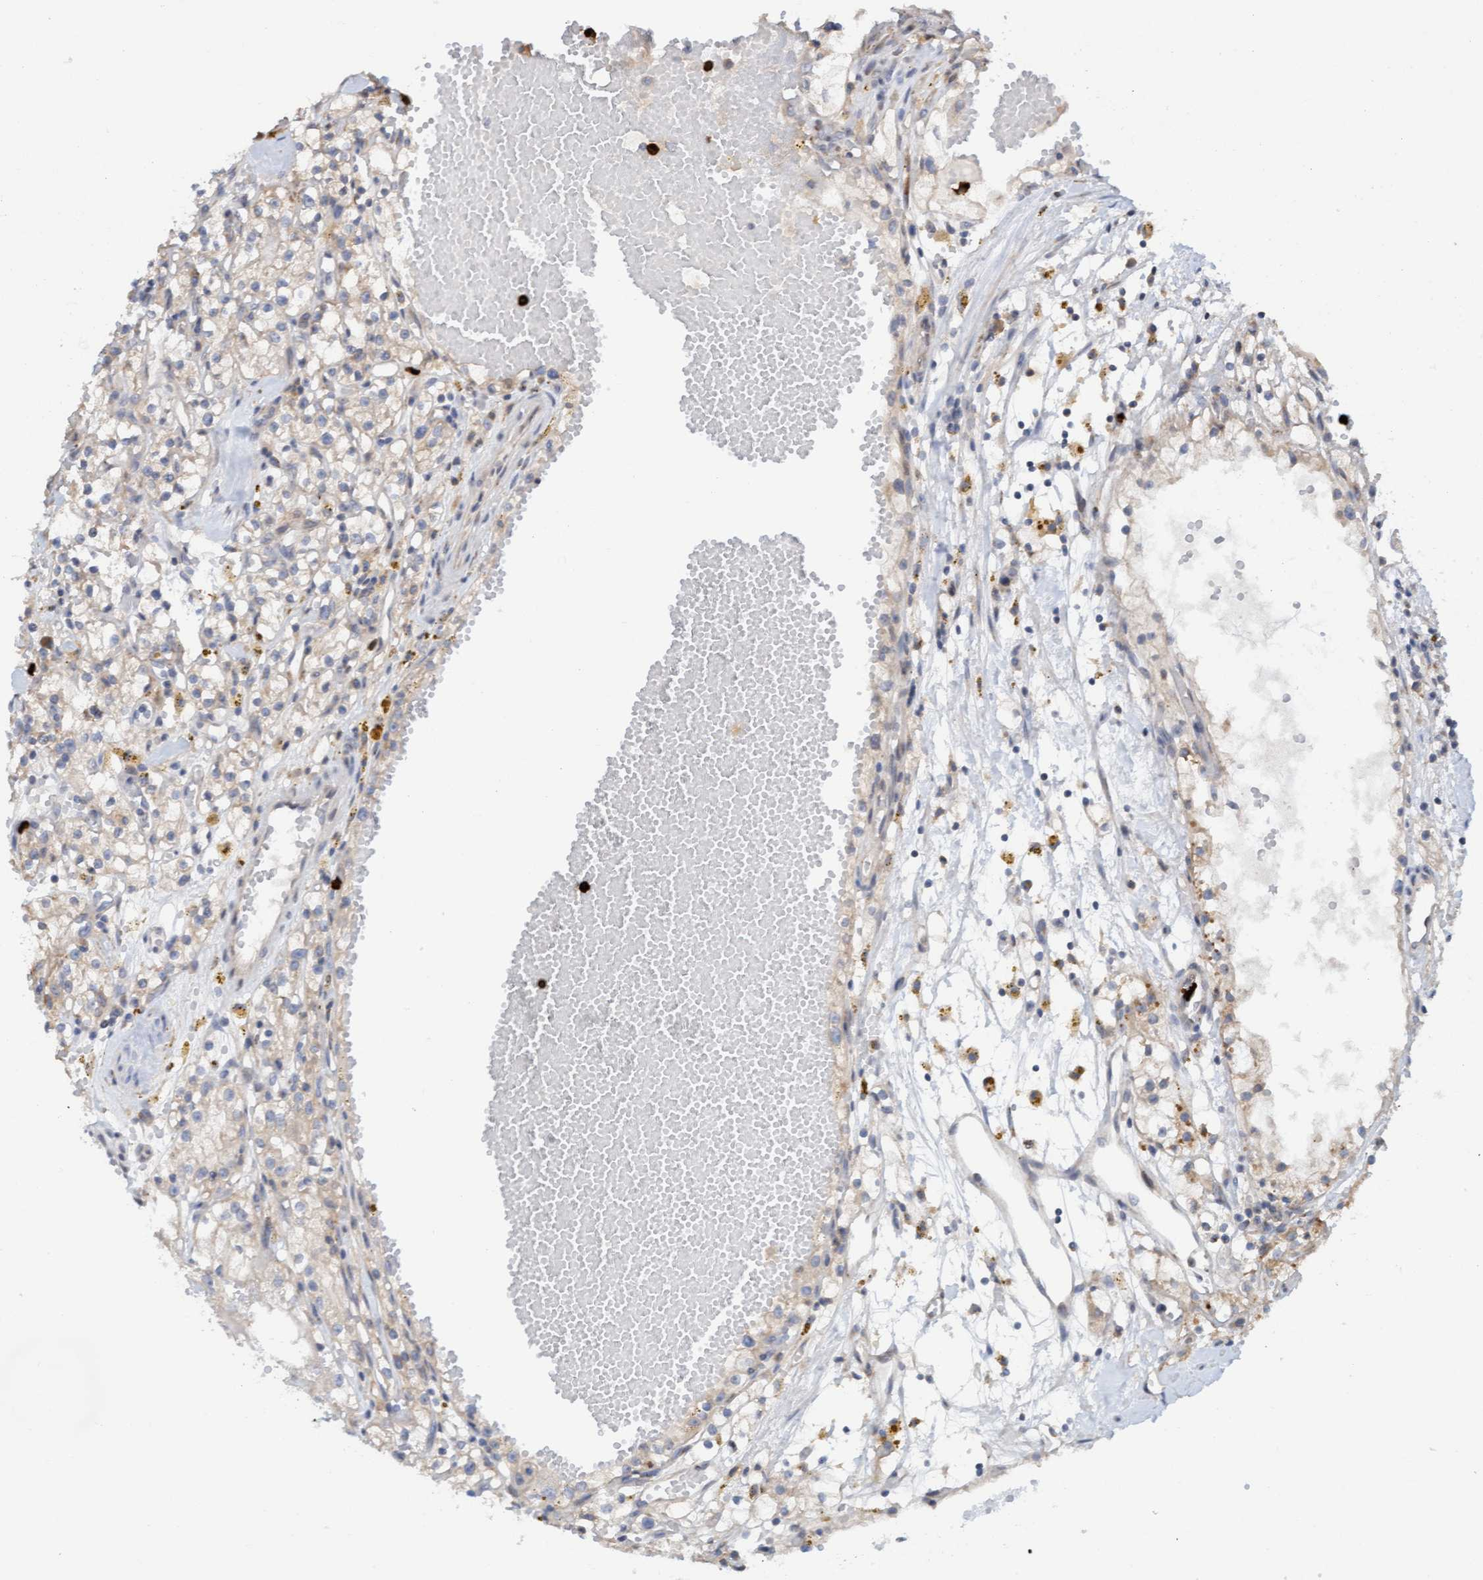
{"staining": {"intensity": "weak", "quantity": "25%-75%", "location": "cytoplasmic/membranous"}, "tissue": "renal cancer", "cell_type": "Tumor cells", "image_type": "cancer", "snomed": [{"axis": "morphology", "description": "Adenocarcinoma, NOS"}, {"axis": "topography", "description": "Kidney"}], "caption": "This histopathology image exhibits immunohistochemistry (IHC) staining of human renal adenocarcinoma, with low weak cytoplasmic/membranous positivity in approximately 25%-75% of tumor cells.", "gene": "MMP8", "patient": {"sex": "male", "age": 56}}